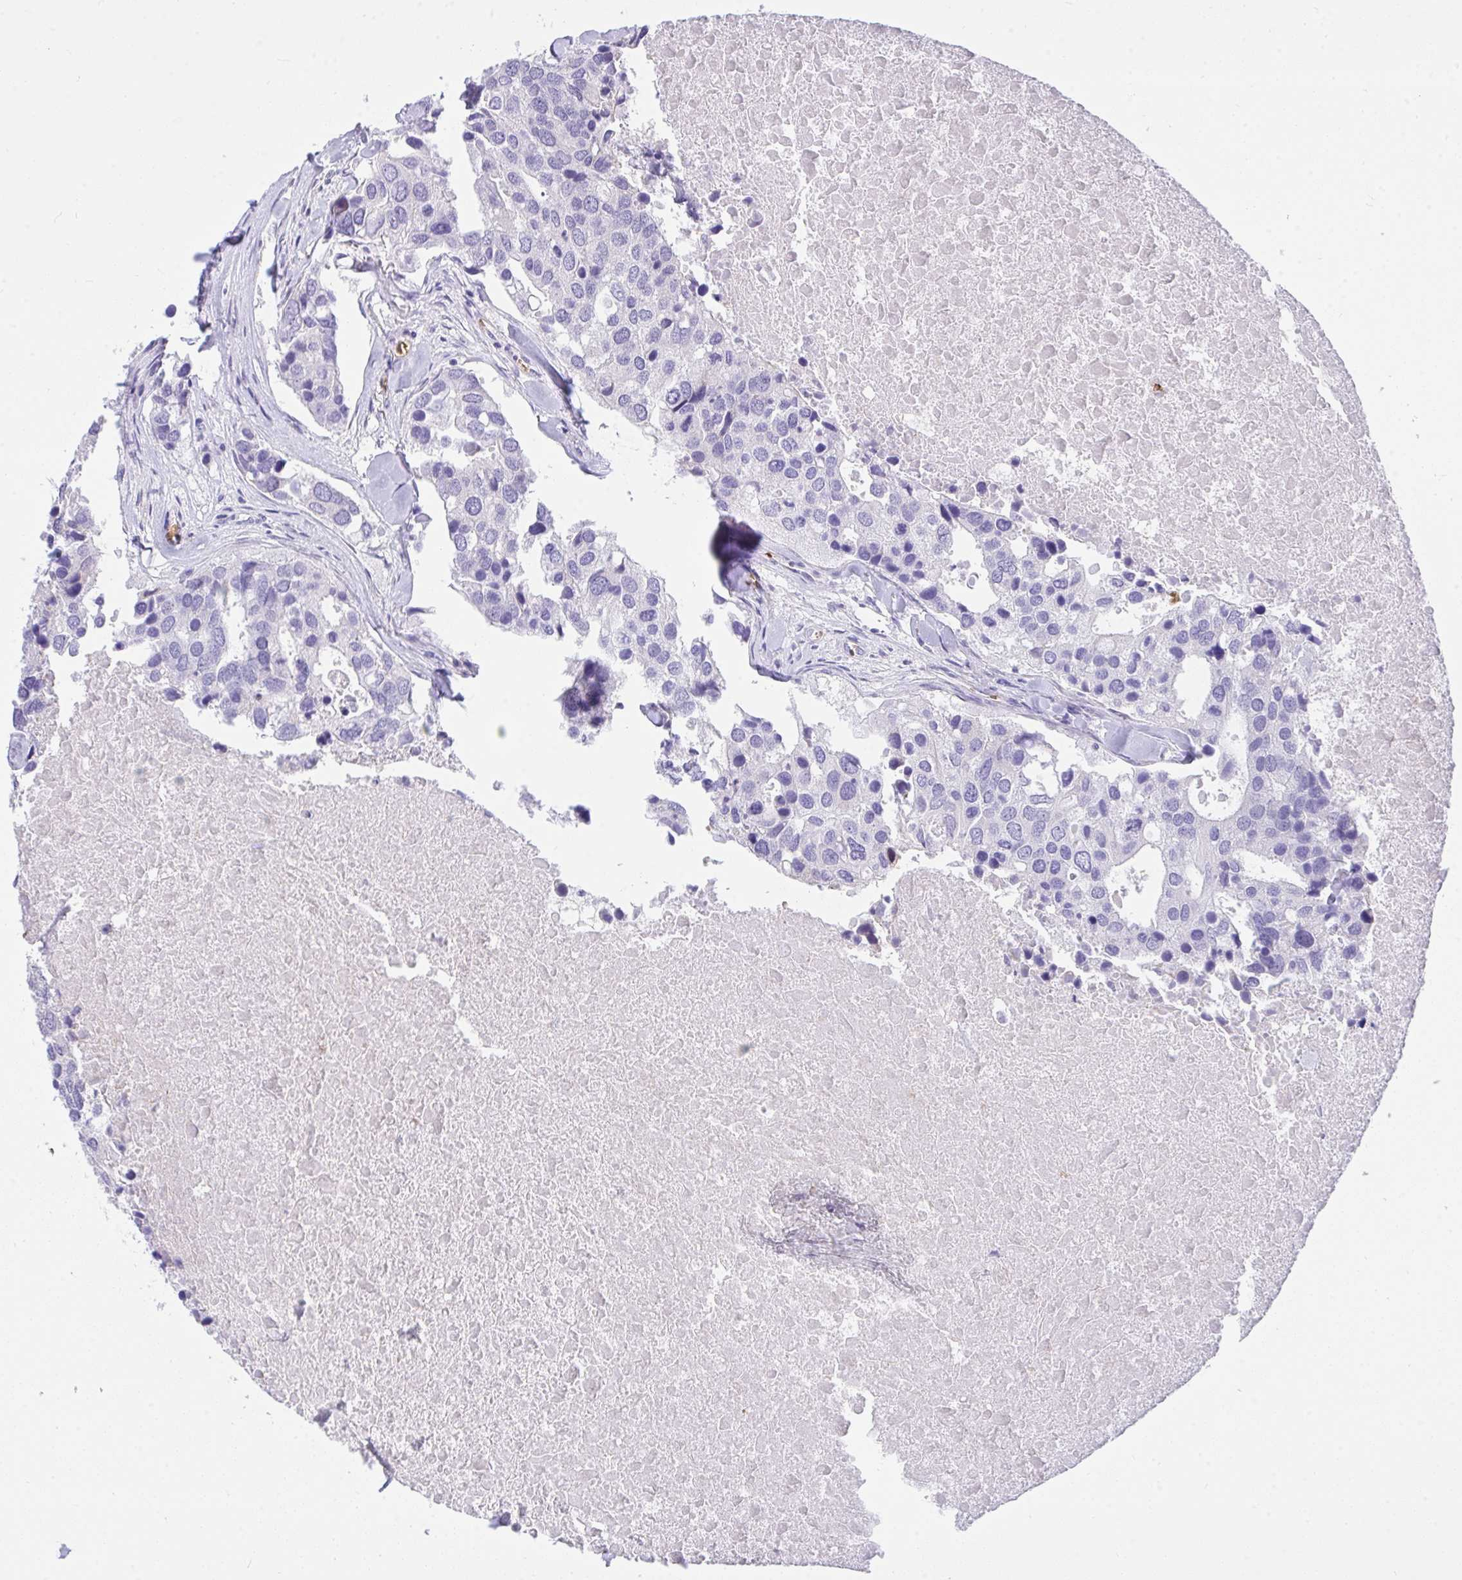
{"staining": {"intensity": "negative", "quantity": "none", "location": "none"}, "tissue": "breast cancer", "cell_type": "Tumor cells", "image_type": "cancer", "snomed": [{"axis": "morphology", "description": "Duct carcinoma"}, {"axis": "topography", "description": "Breast"}], "caption": "Immunohistochemistry of human infiltrating ductal carcinoma (breast) demonstrates no expression in tumor cells.", "gene": "ANK1", "patient": {"sex": "female", "age": 83}}